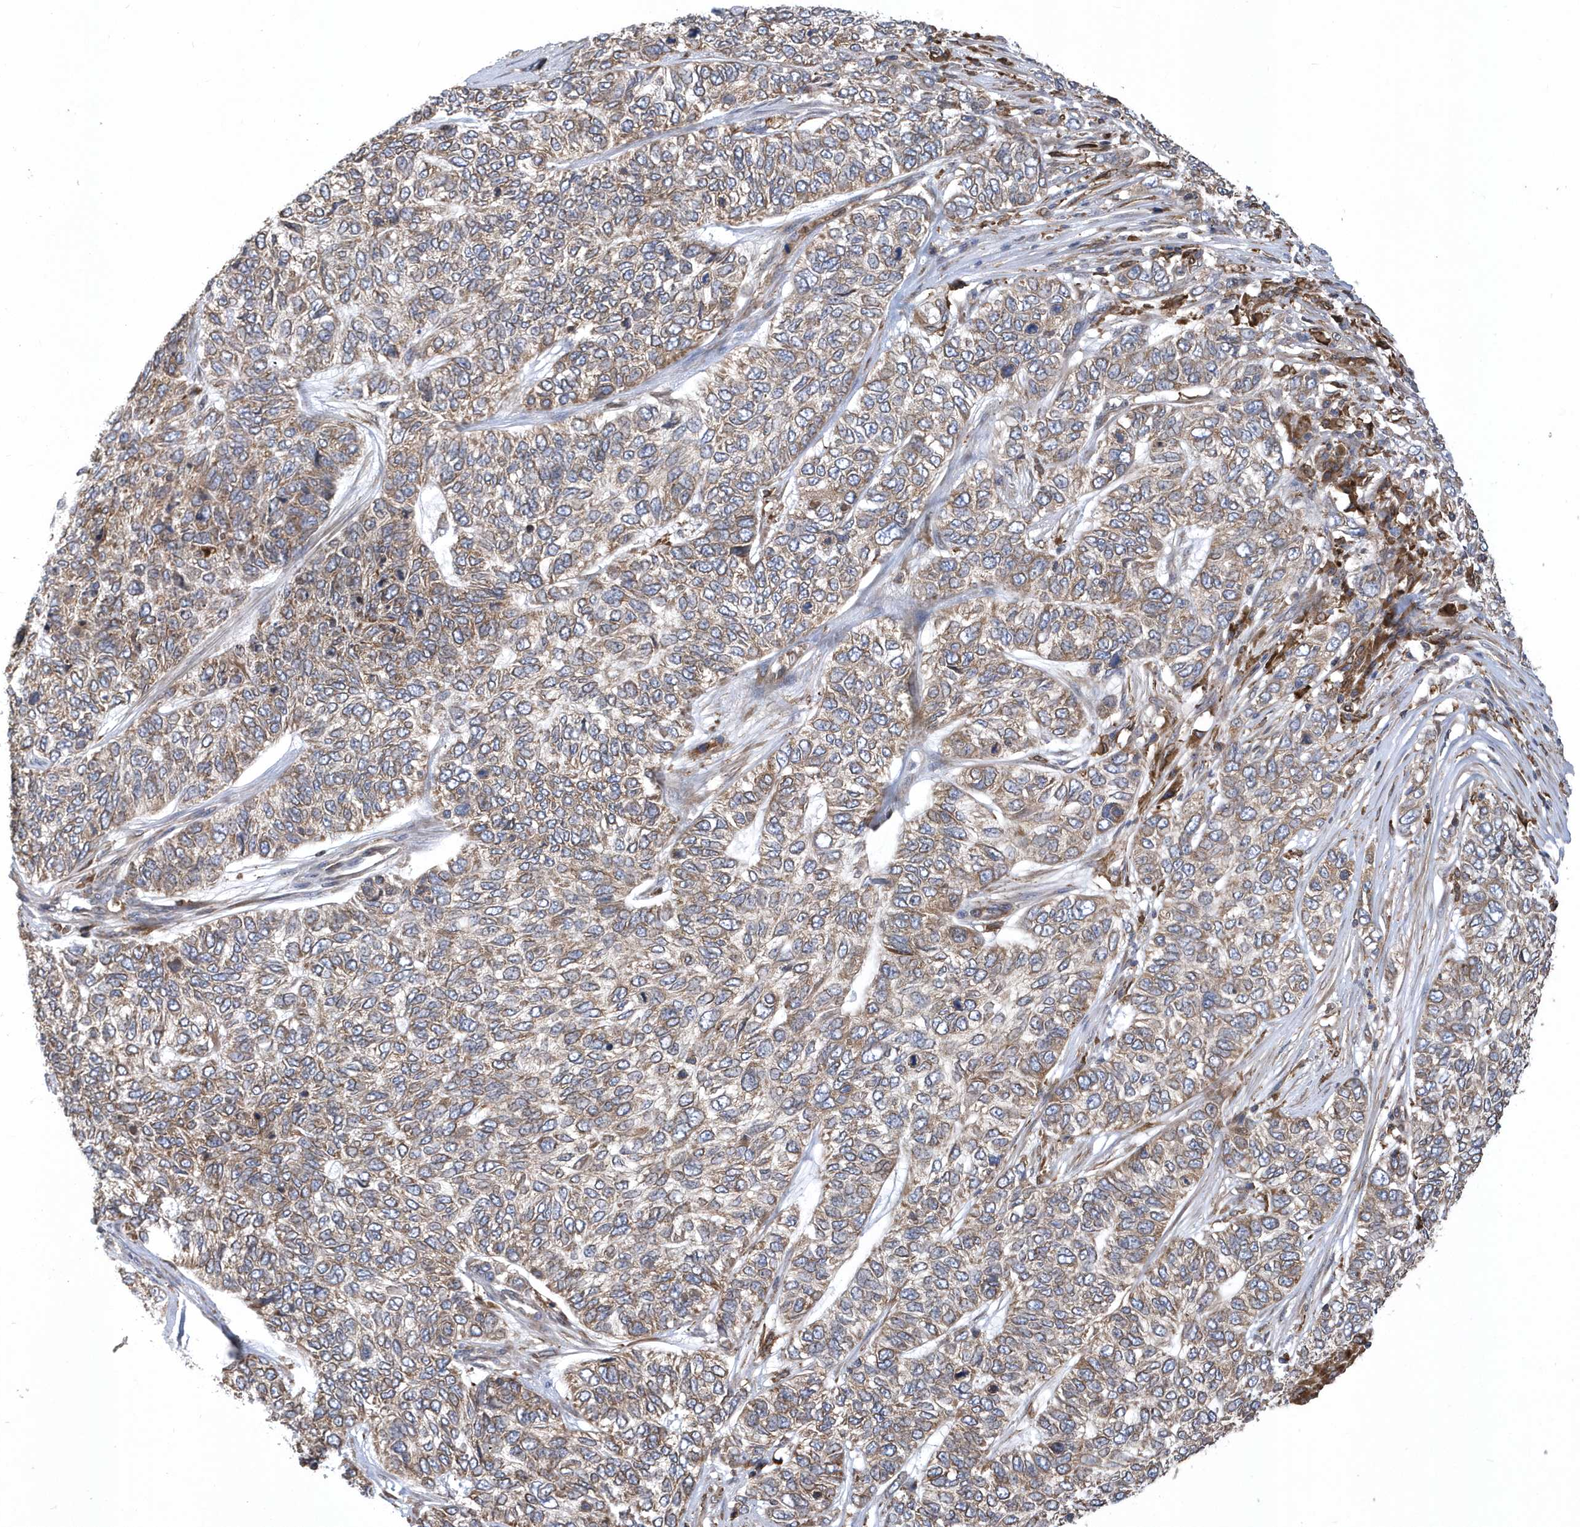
{"staining": {"intensity": "weak", "quantity": ">75%", "location": "cytoplasmic/membranous"}, "tissue": "skin cancer", "cell_type": "Tumor cells", "image_type": "cancer", "snomed": [{"axis": "morphology", "description": "Basal cell carcinoma"}, {"axis": "topography", "description": "Skin"}], "caption": "Basal cell carcinoma (skin) stained with IHC shows weak cytoplasmic/membranous expression in about >75% of tumor cells. The protein is stained brown, and the nuclei are stained in blue (DAB (3,3'-diaminobenzidine) IHC with brightfield microscopy, high magnification).", "gene": "VAMP7", "patient": {"sex": "female", "age": 65}}